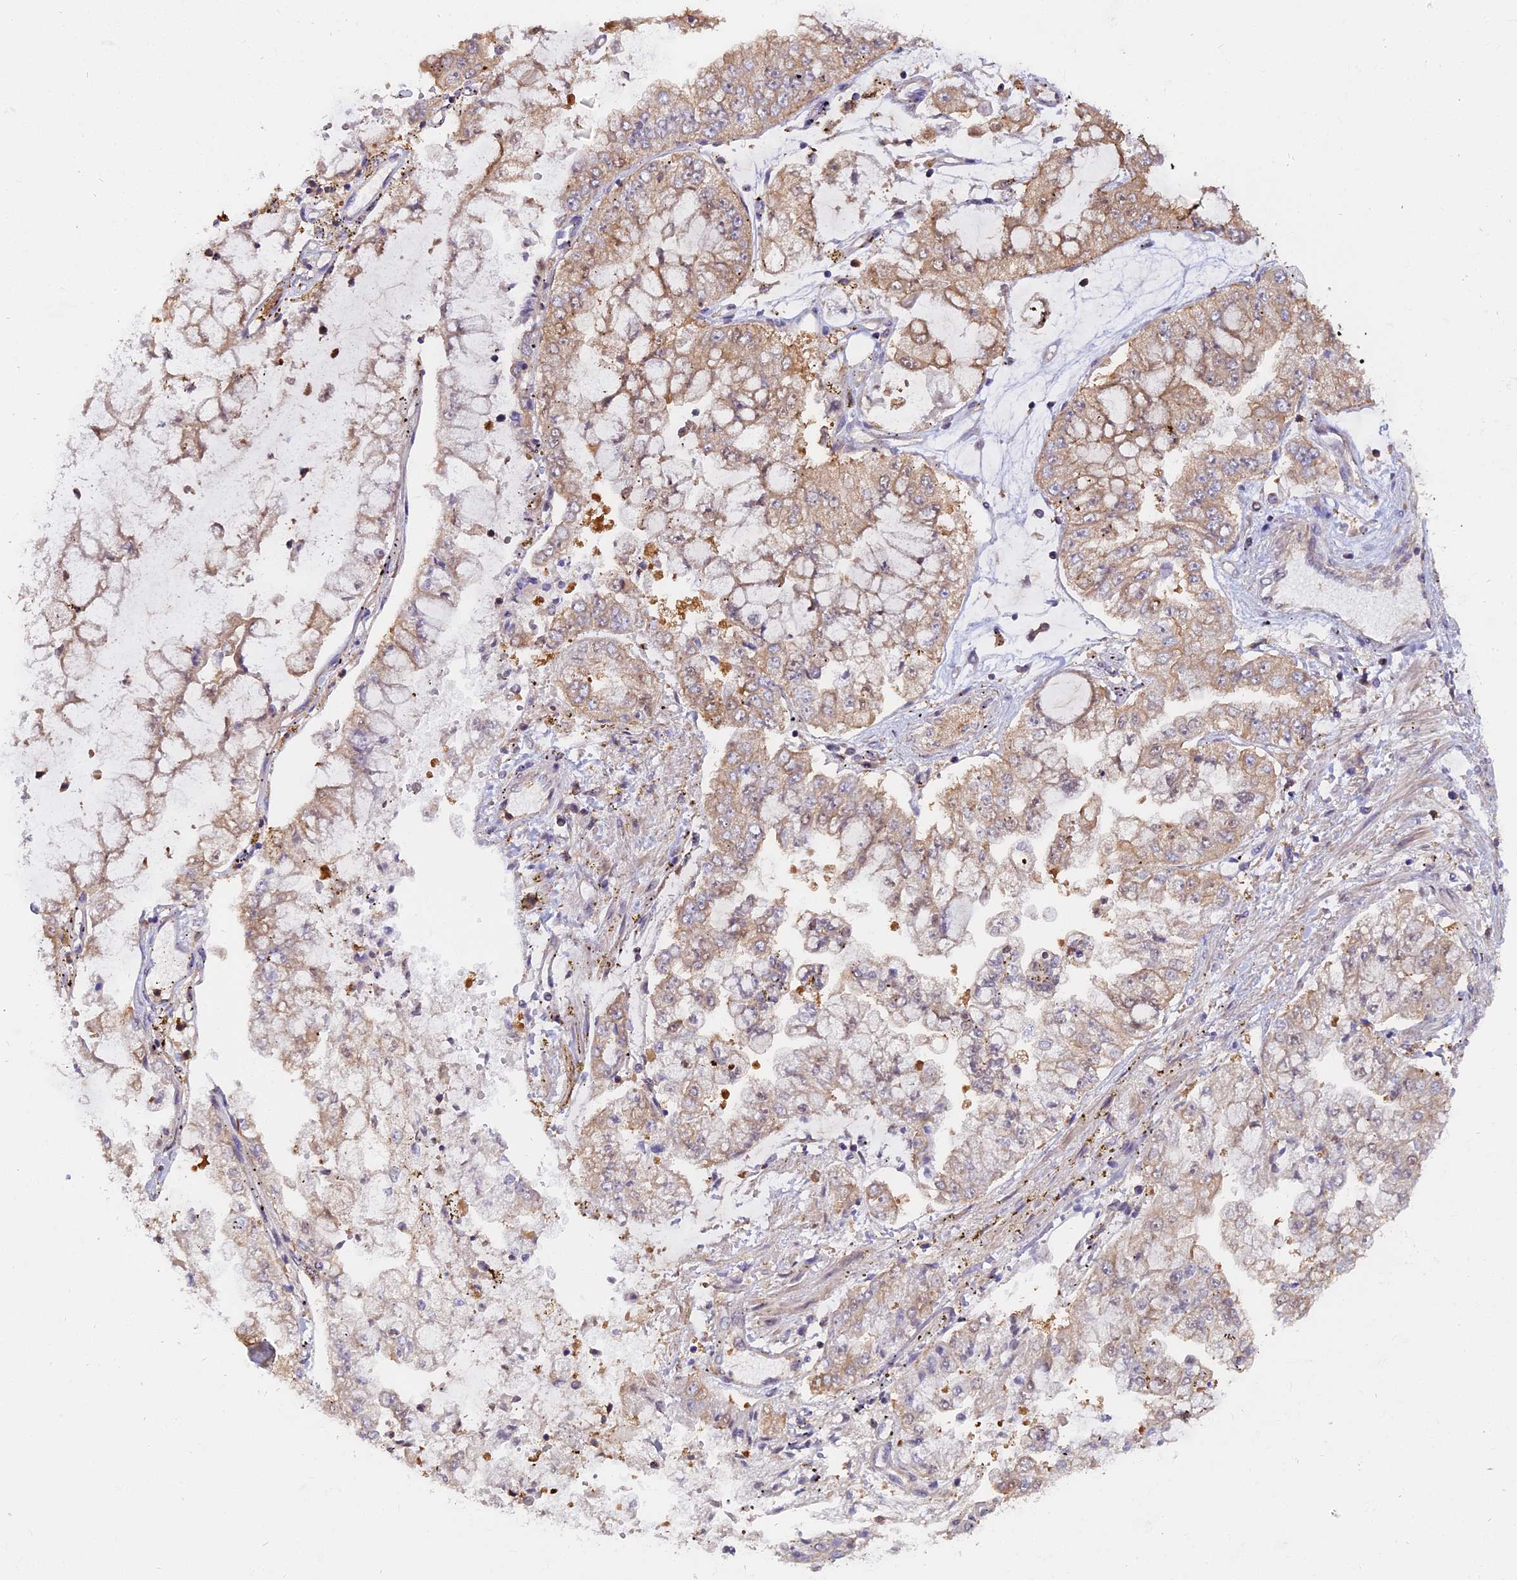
{"staining": {"intensity": "weak", "quantity": "<25%", "location": "cytoplasmic/membranous"}, "tissue": "stomach cancer", "cell_type": "Tumor cells", "image_type": "cancer", "snomed": [{"axis": "morphology", "description": "Adenocarcinoma, NOS"}, {"axis": "topography", "description": "Stomach"}], "caption": "Histopathology image shows no significant protein expression in tumor cells of stomach cancer (adenocarcinoma).", "gene": "FAM118B", "patient": {"sex": "male", "age": 76}}